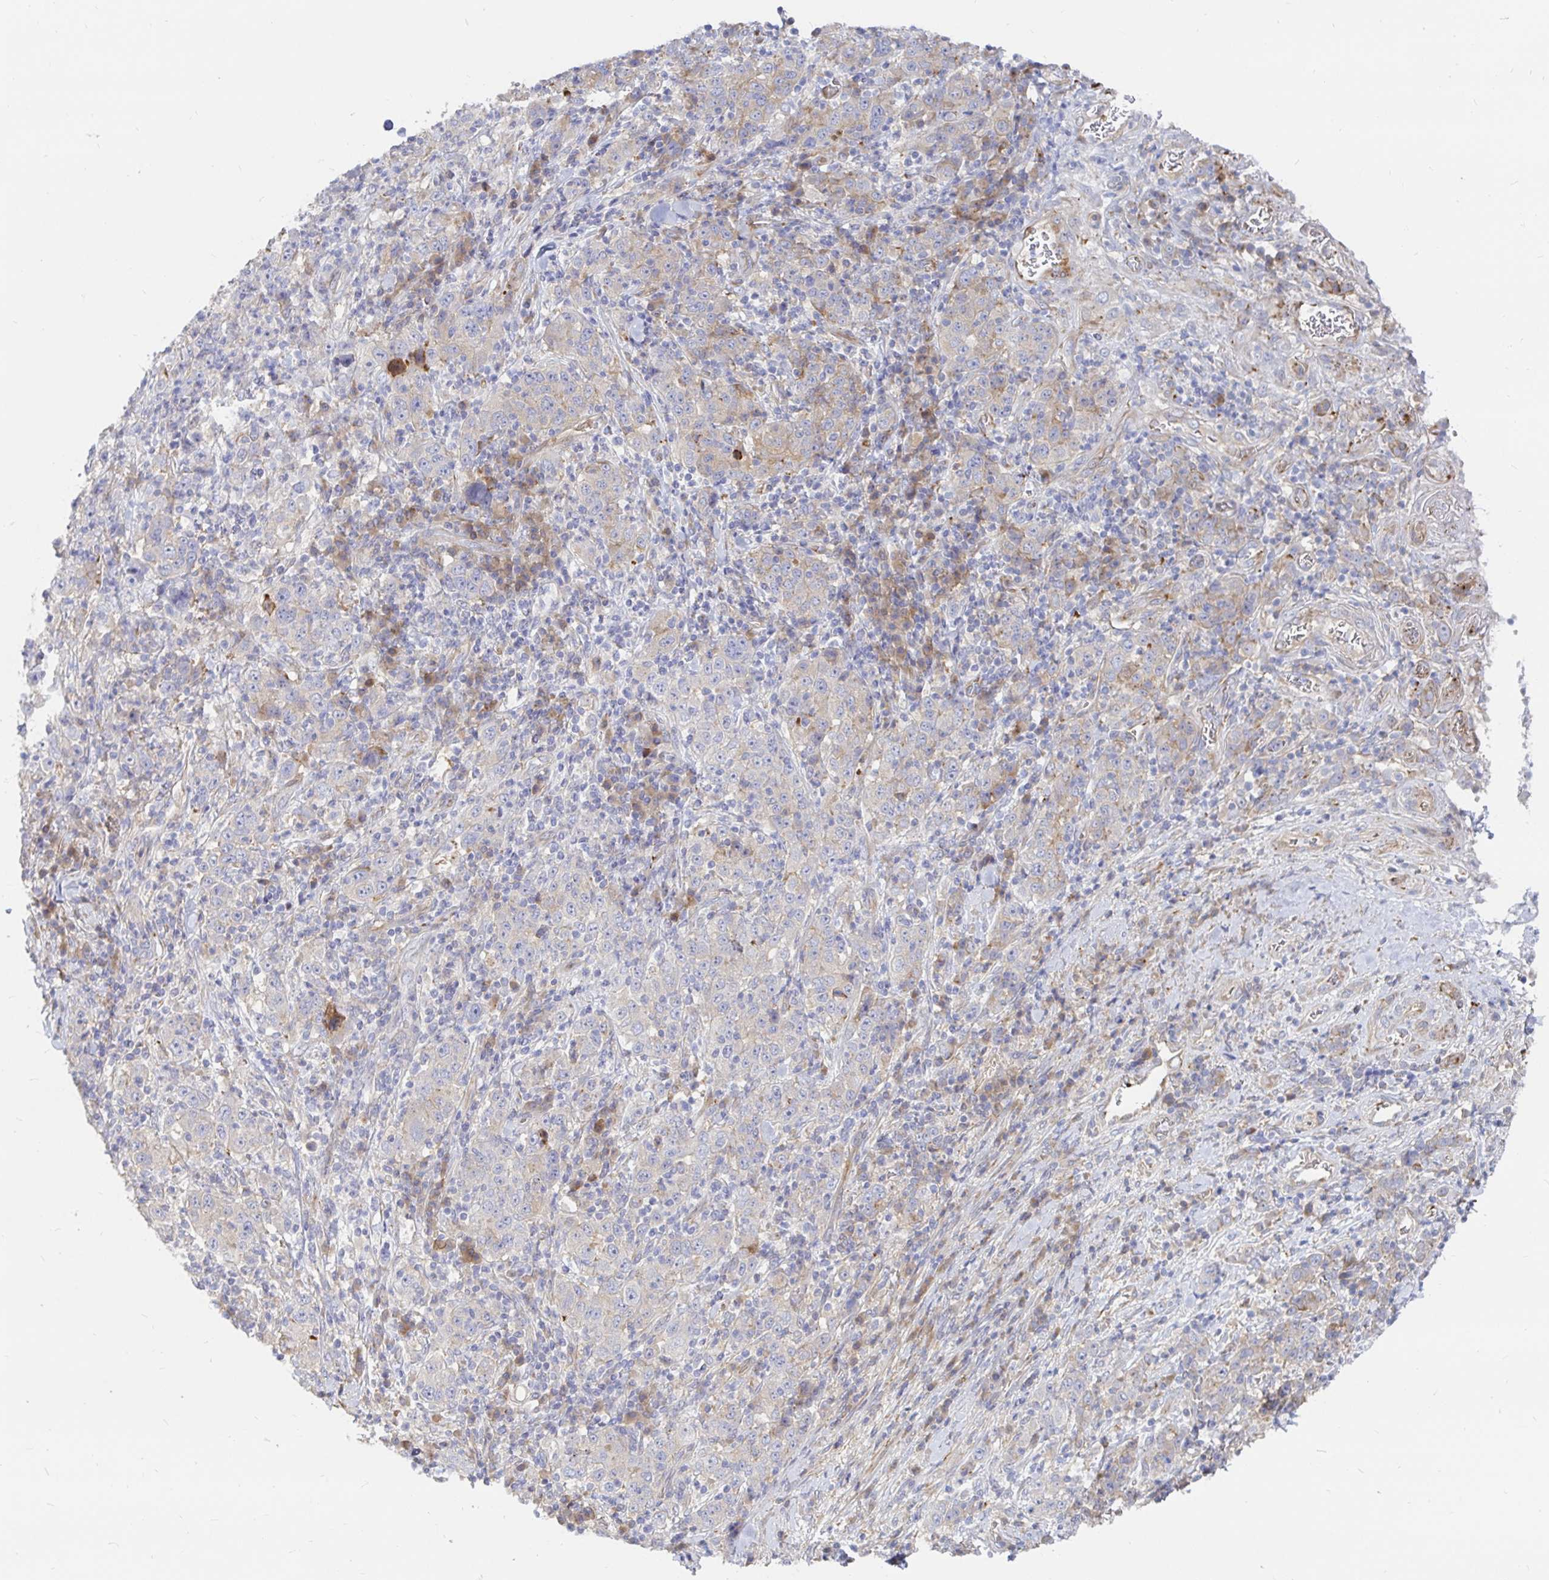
{"staining": {"intensity": "negative", "quantity": "none", "location": "none"}, "tissue": "stomach cancer", "cell_type": "Tumor cells", "image_type": "cancer", "snomed": [{"axis": "morphology", "description": "Normal tissue, NOS"}, {"axis": "morphology", "description": "Adenocarcinoma, NOS"}, {"axis": "topography", "description": "Stomach, upper"}, {"axis": "topography", "description": "Stomach"}], "caption": "The immunohistochemistry histopathology image has no significant expression in tumor cells of stomach cancer (adenocarcinoma) tissue.", "gene": "KCTD19", "patient": {"sex": "male", "age": 59}}